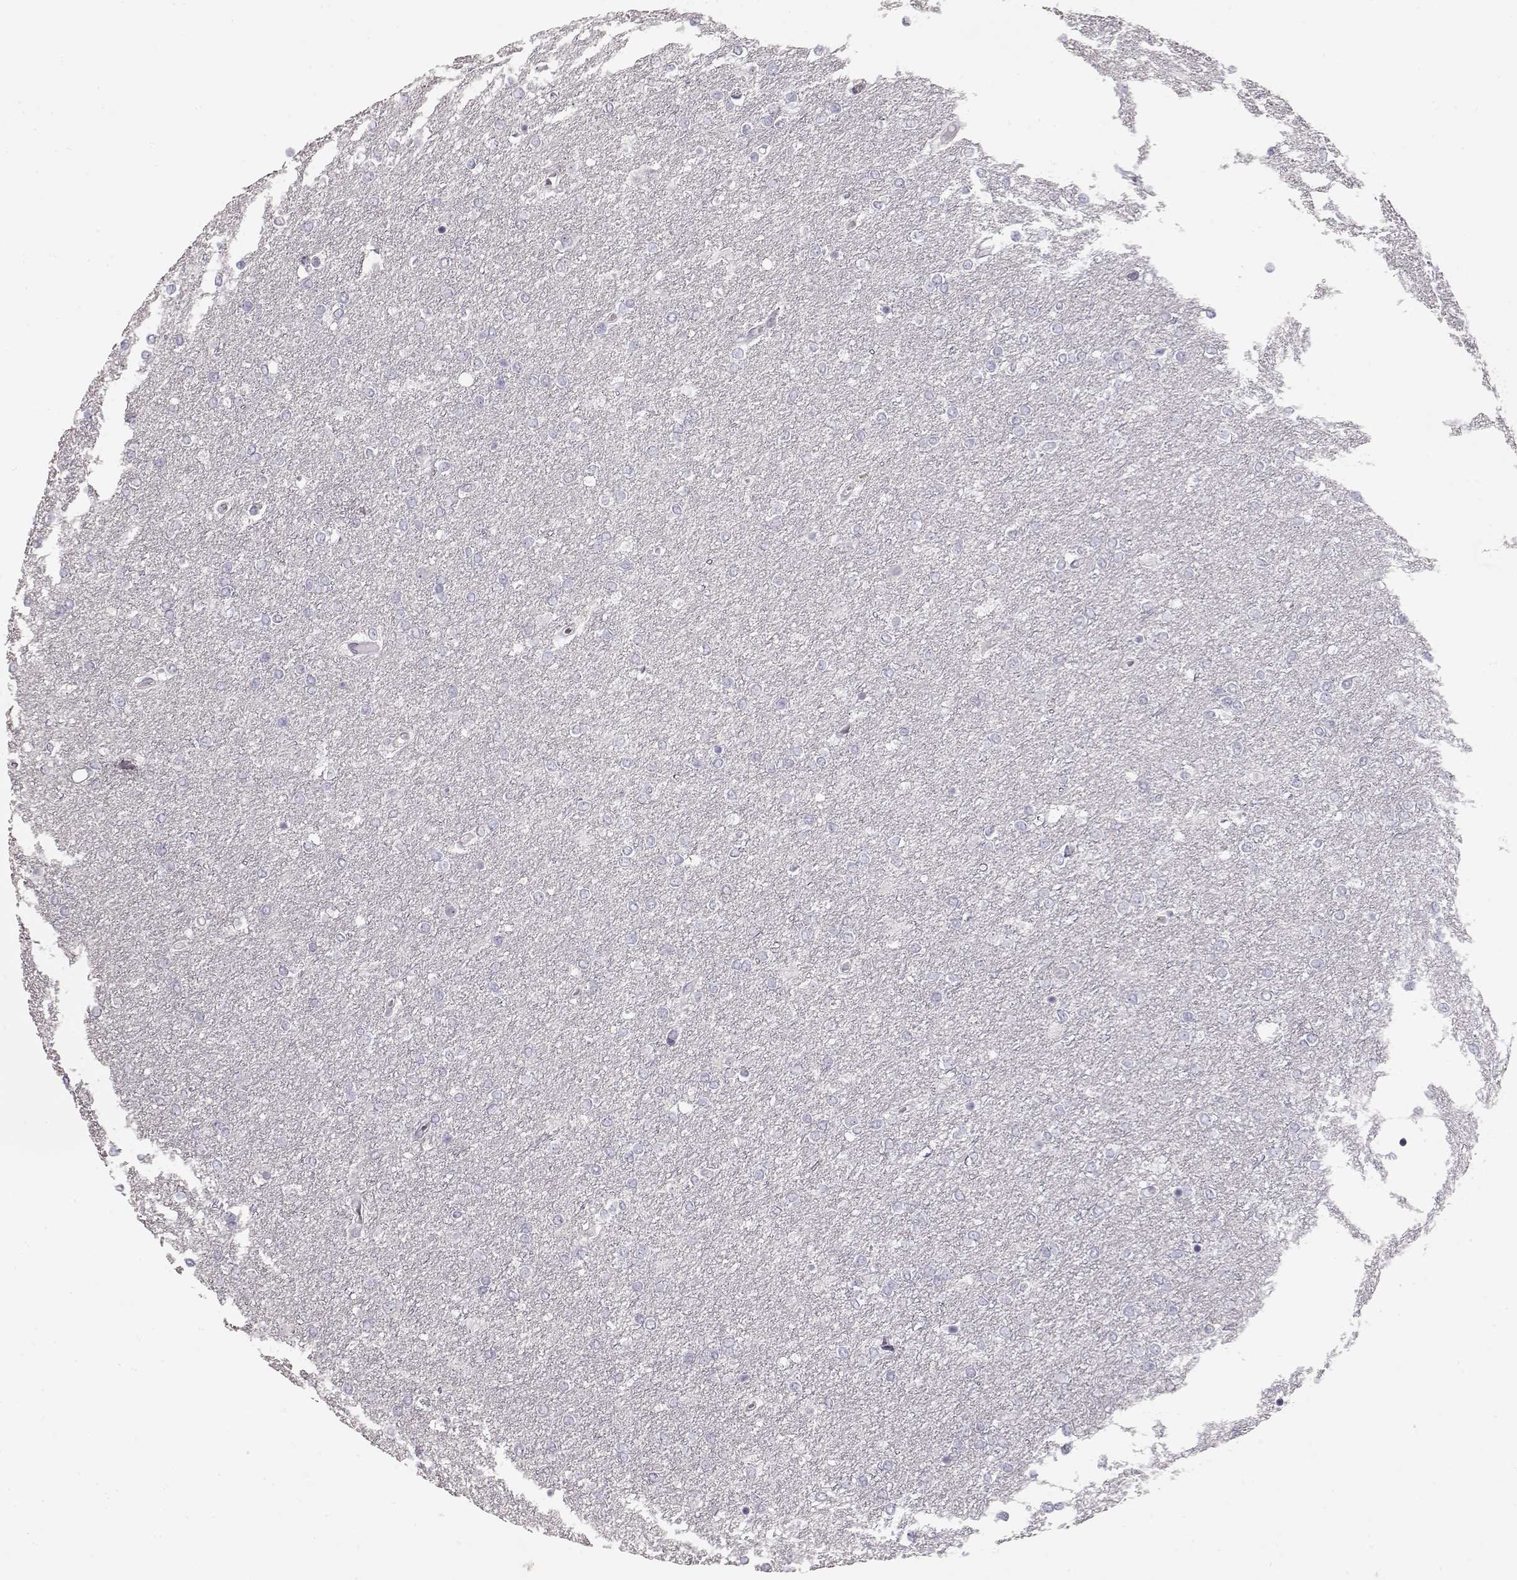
{"staining": {"intensity": "negative", "quantity": "none", "location": "none"}, "tissue": "glioma", "cell_type": "Tumor cells", "image_type": "cancer", "snomed": [{"axis": "morphology", "description": "Glioma, malignant, High grade"}, {"axis": "topography", "description": "Brain"}], "caption": "Immunohistochemical staining of glioma reveals no significant positivity in tumor cells.", "gene": "SLC18A1", "patient": {"sex": "female", "age": 61}}